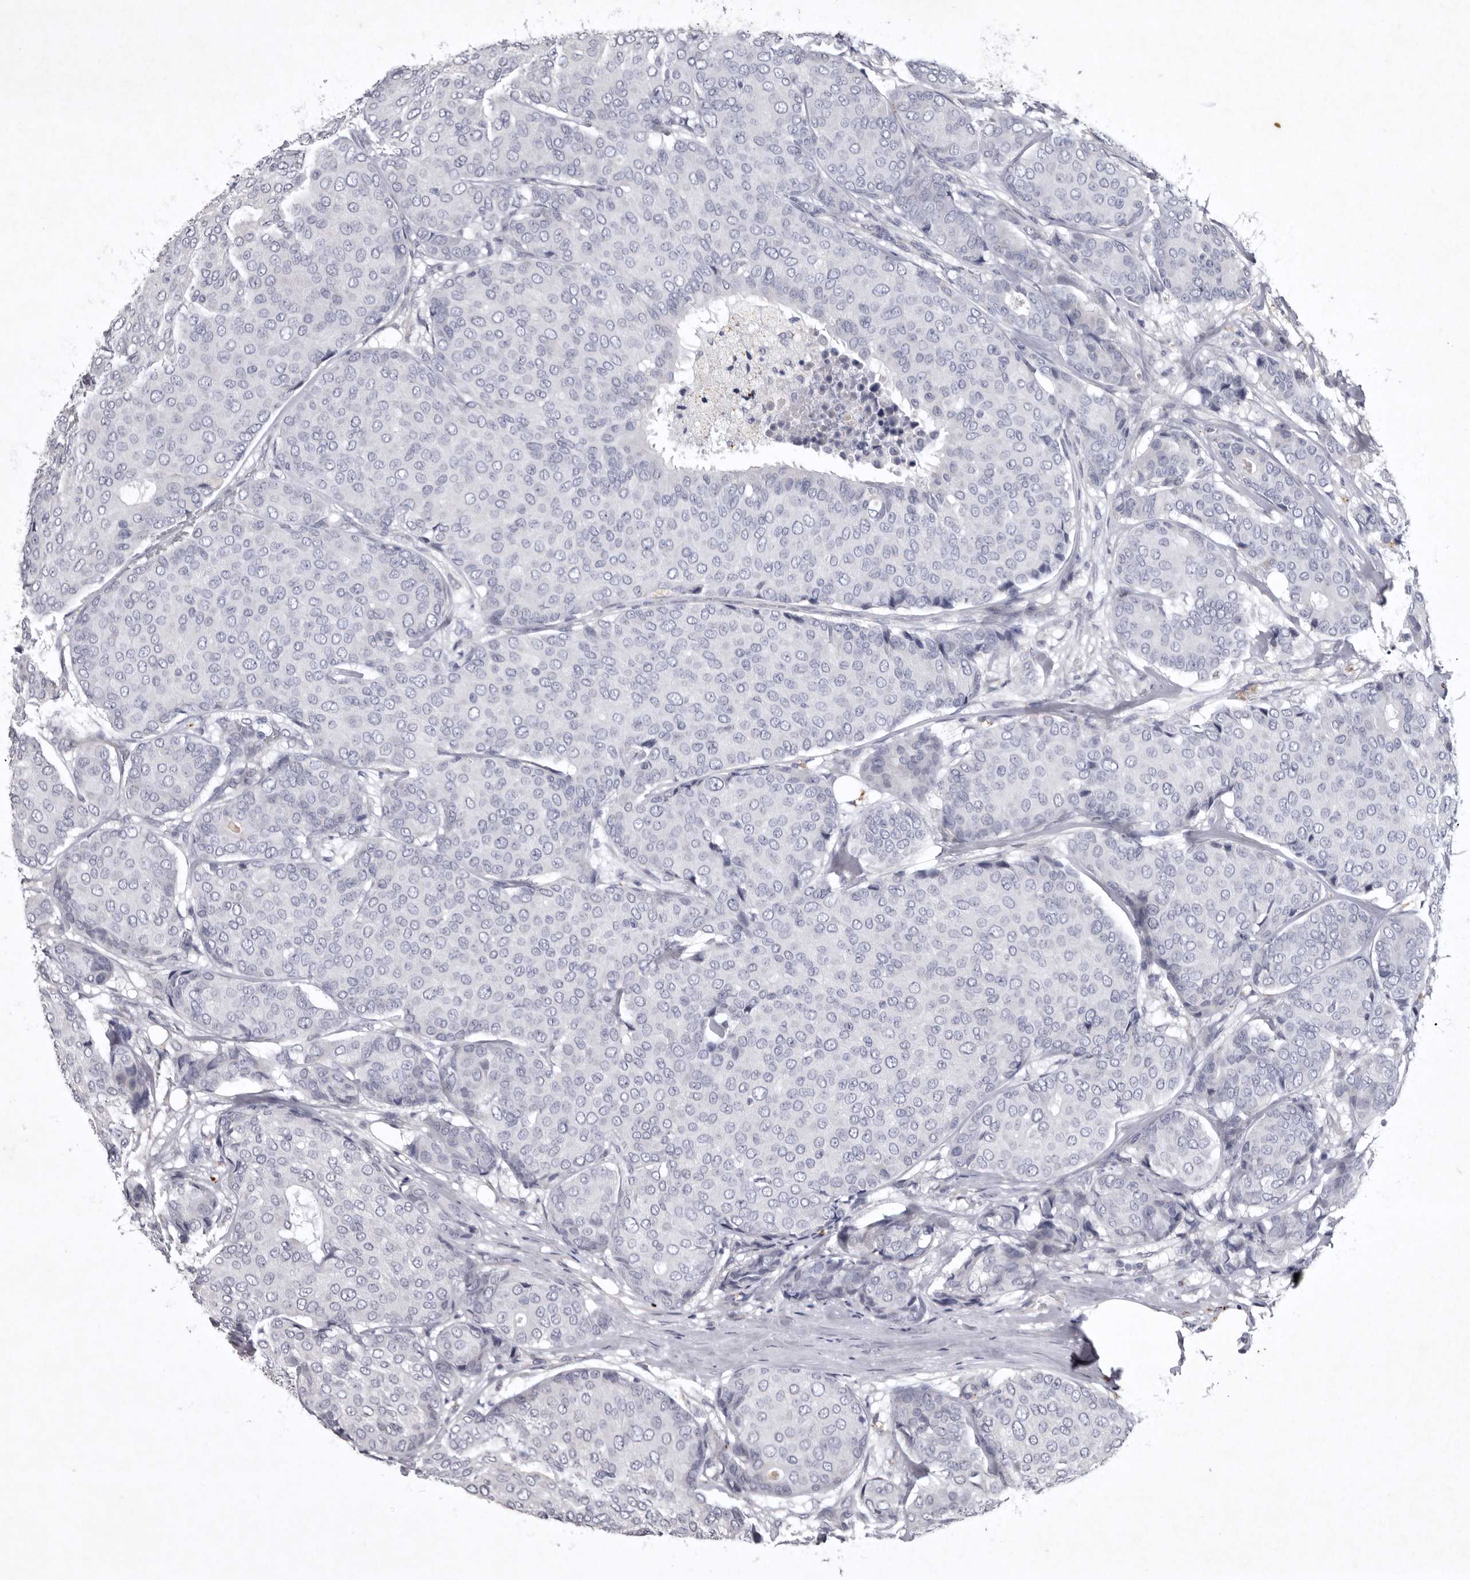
{"staining": {"intensity": "negative", "quantity": "none", "location": "none"}, "tissue": "breast cancer", "cell_type": "Tumor cells", "image_type": "cancer", "snomed": [{"axis": "morphology", "description": "Duct carcinoma"}, {"axis": "topography", "description": "Breast"}], "caption": "There is no significant expression in tumor cells of breast cancer. Nuclei are stained in blue.", "gene": "NKAIN4", "patient": {"sex": "female", "age": 75}}